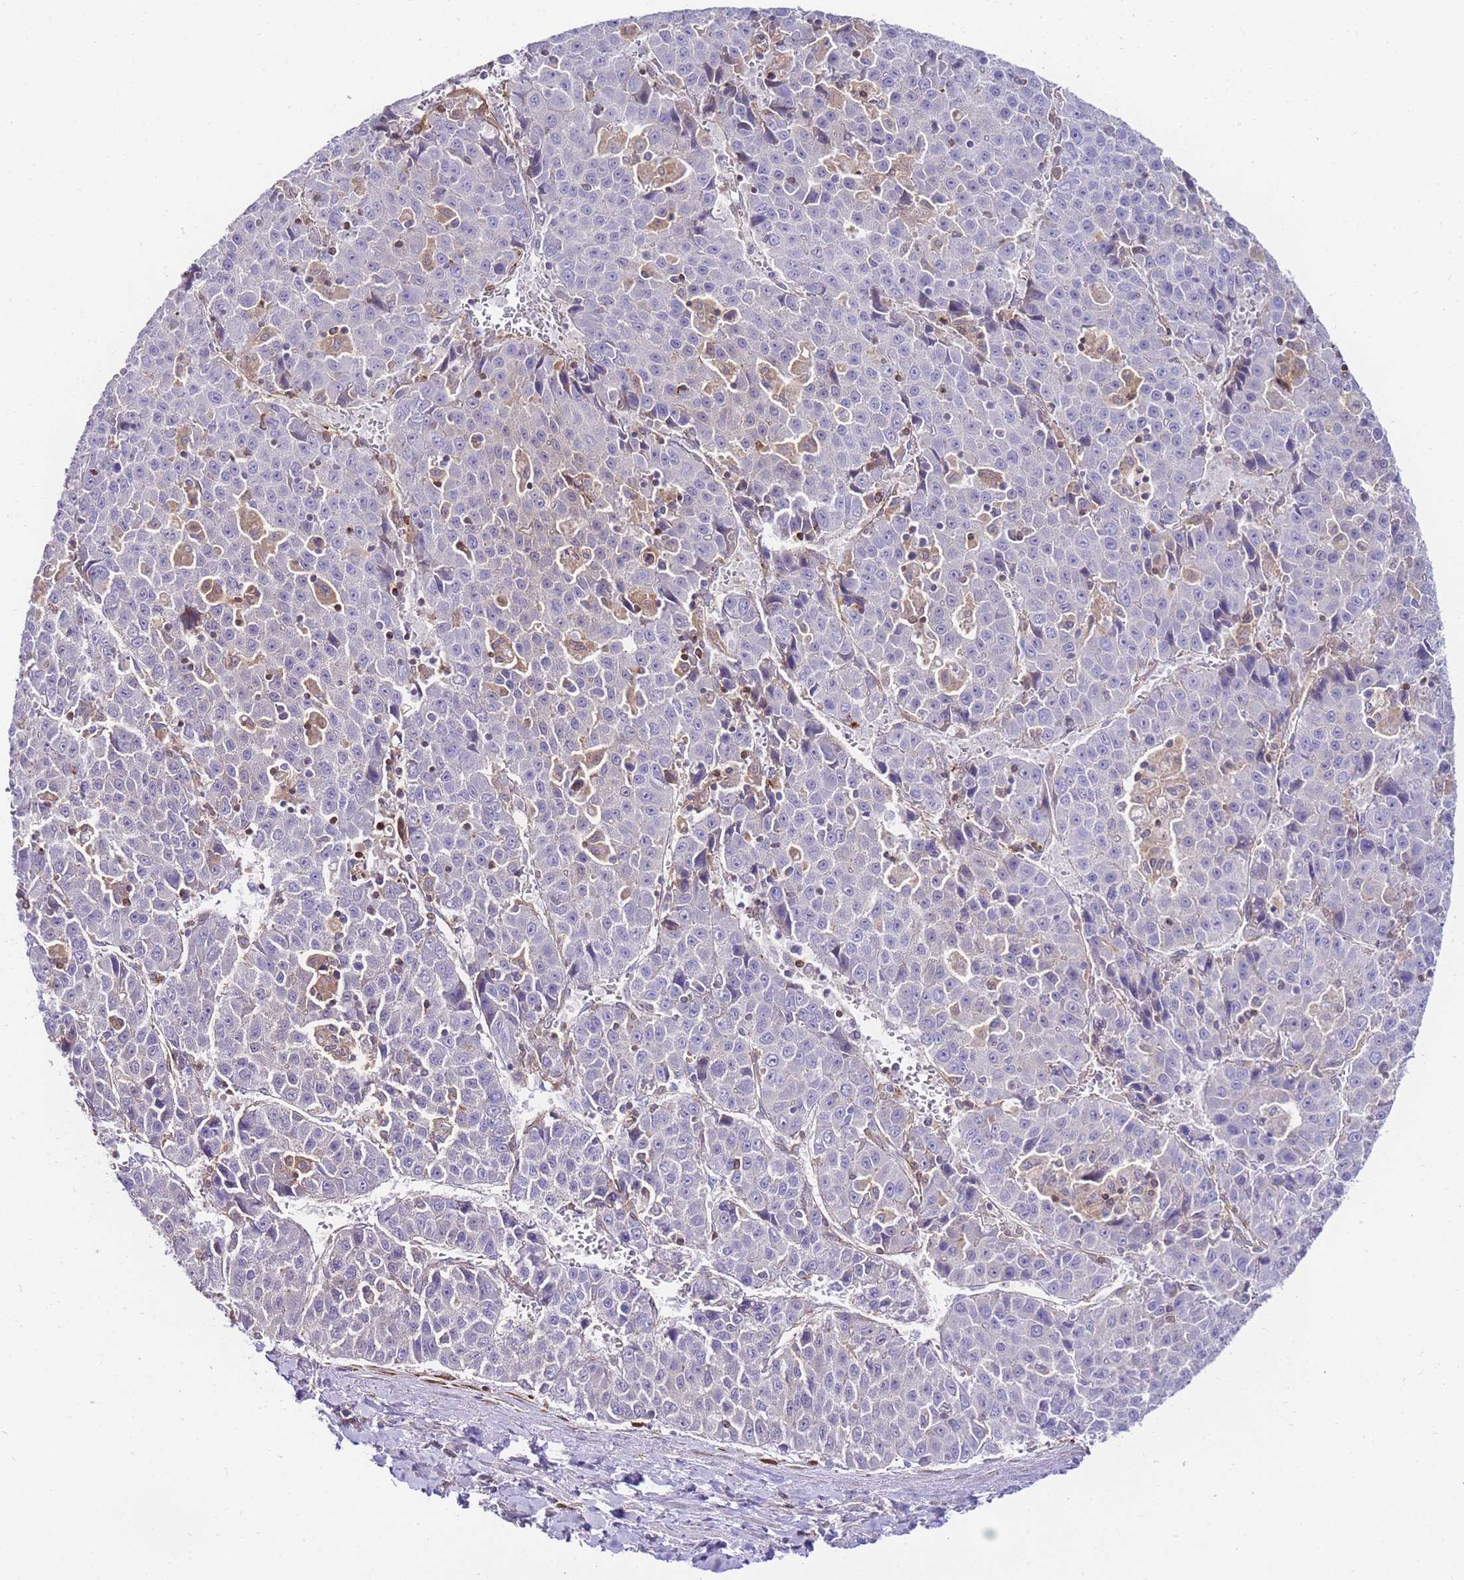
{"staining": {"intensity": "negative", "quantity": "none", "location": "none"}, "tissue": "liver cancer", "cell_type": "Tumor cells", "image_type": "cancer", "snomed": [{"axis": "morphology", "description": "Carcinoma, Hepatocellular, NOS"}, {"axis": "topography", "description": "Liver"}], "caption": "Immunohistochemical staining of human liver hepatocellular carcinoma displays no significant expression in tumor cells.", "gene": "FBN3", "patient": {"sex": "female", "age": 53}}